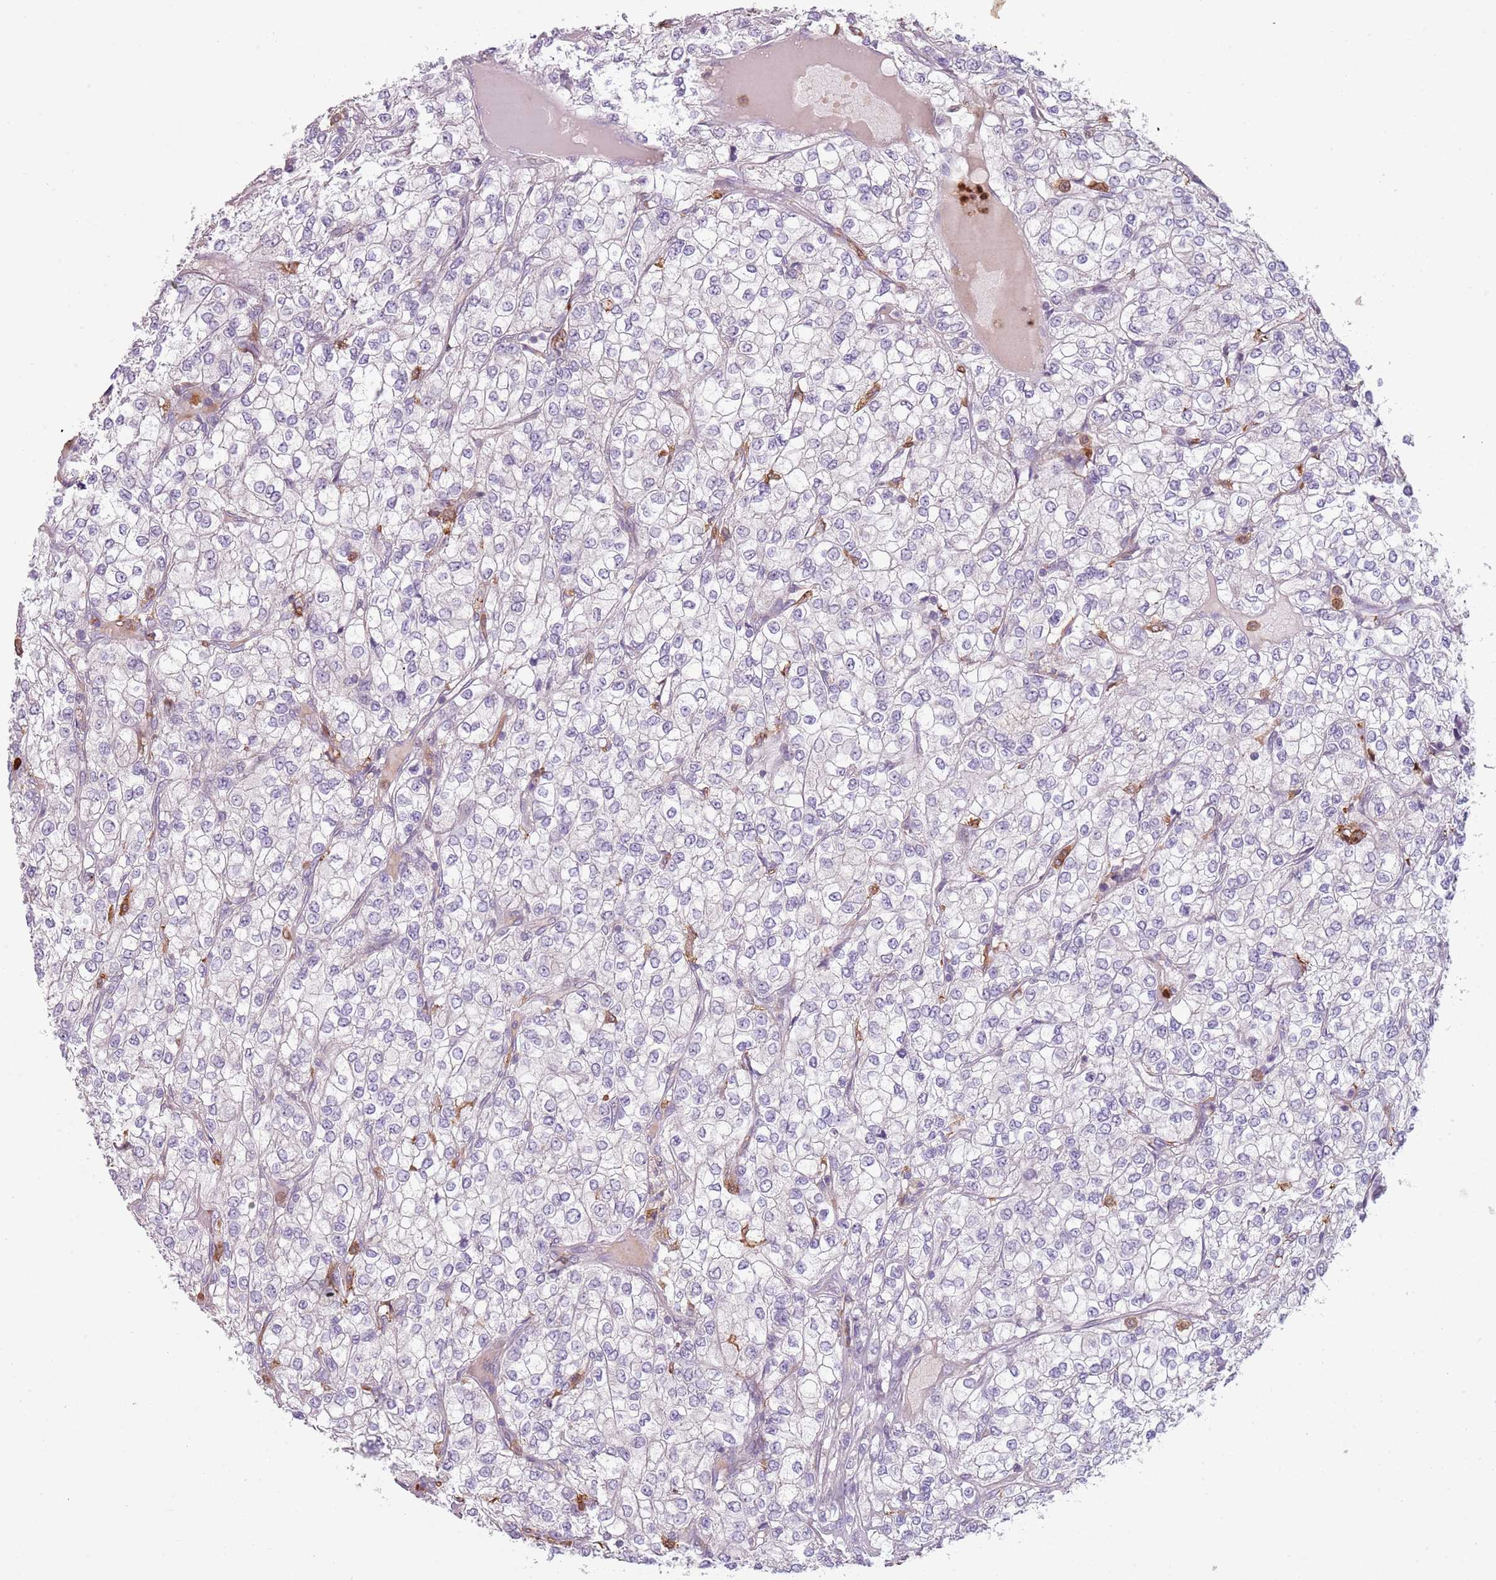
{"staining": {"intensity": "negative", "quantity": "none", "location": "none"}, "tissue": "renal cancer", "cell_type": "Tumor cells", "image_type": "cancer", "snomed": [{"axis": "morphology", "description": "Adenocarcinoma, NOS"}, {"axis": "topography", "description": "Kidney"}], "caption": "Immunohistochemistry (IHC) histopathology image of neoplastic tissue: renal cancer stained with DAB (3,3'-diaminobenzidine) exhibits no significant protein staining in tumor cells. The staining is performed using DAB brown chromogen with nuclei counter-stained in using hematoxylin.", "gene": "SPAG4", "patient": {"sex": "male", "age": 80}}